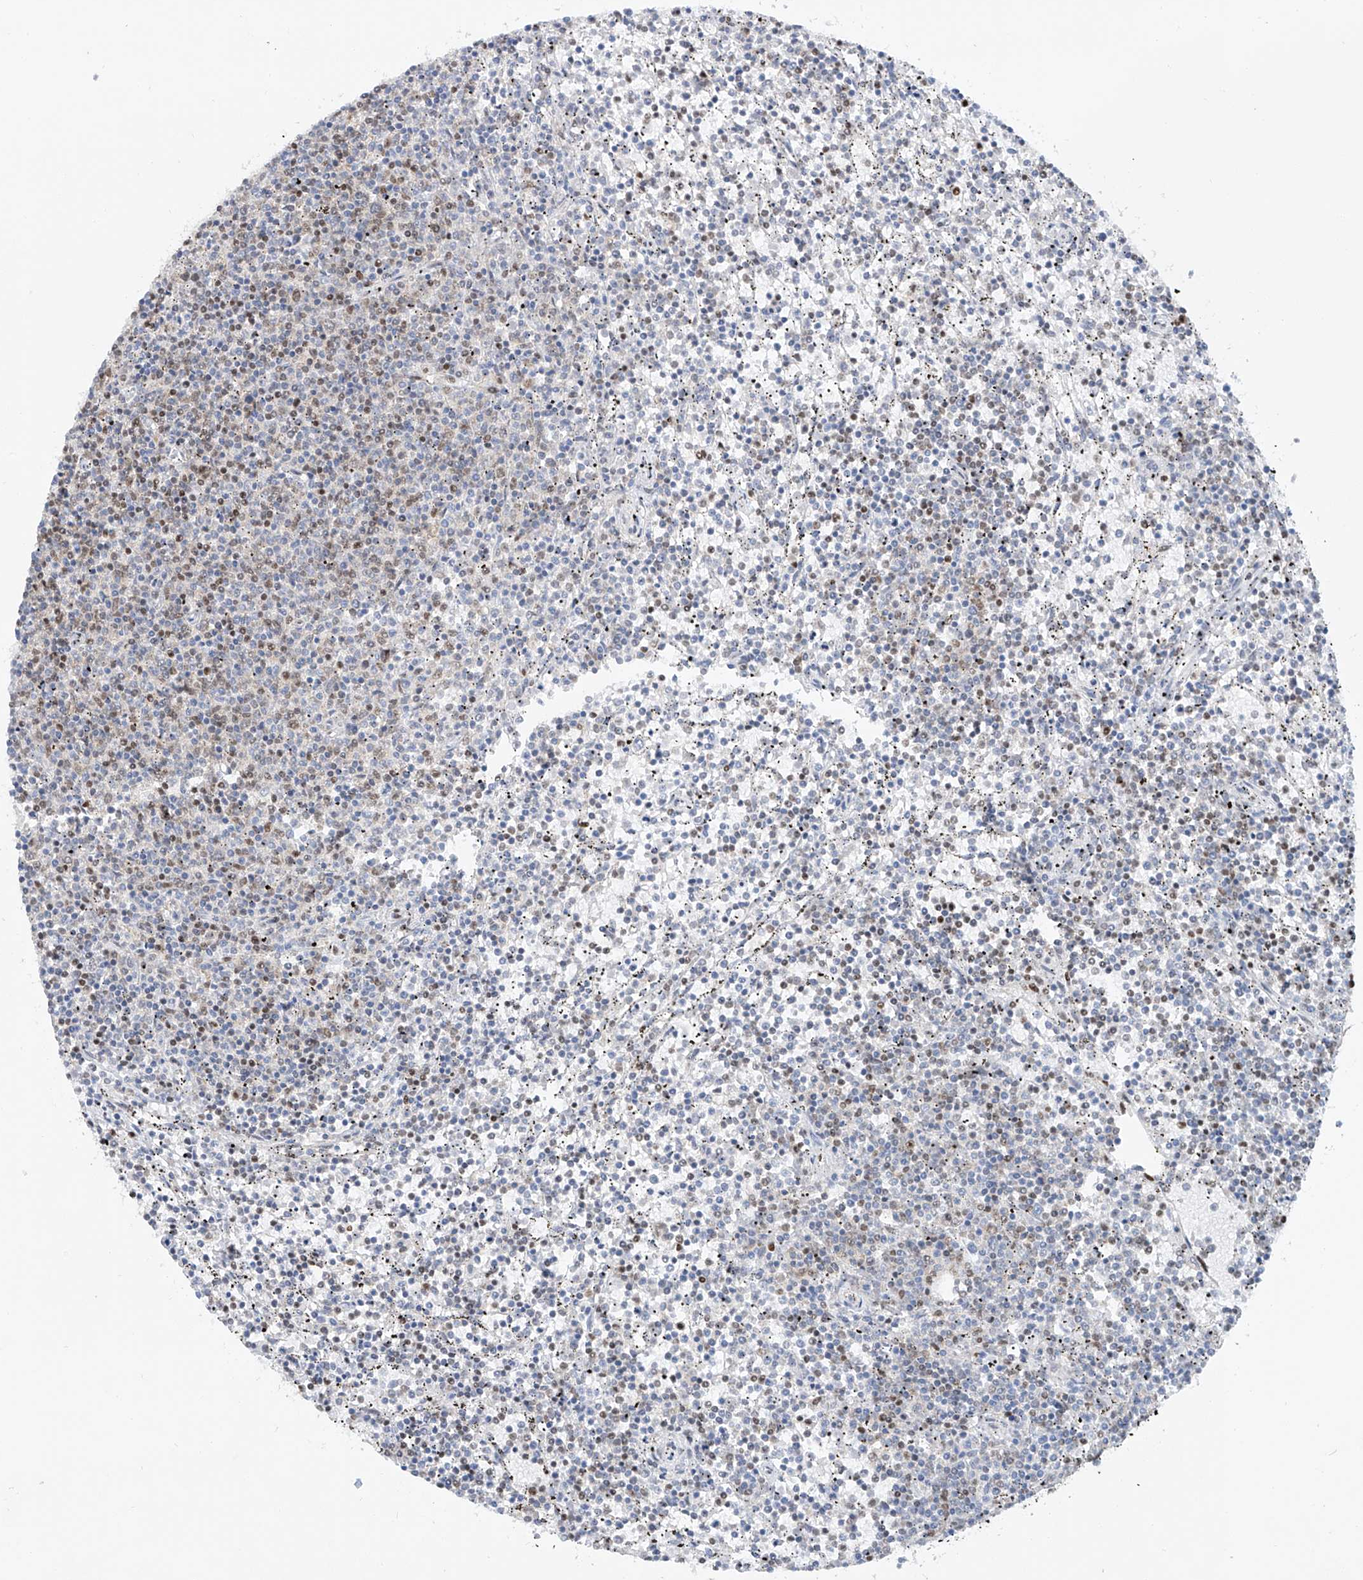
{"staining": {"intensity": "moderate", "quantity": "<25%", "location": "nuclear"}, "tissue": "lymphoma", "cell_type": "Tumor cells", "image_type": "cancer", "snomed": [{"axis": "morphology", "description": "Malignant lymphoma, non-Hodgkin's type, Low grade"}, {"axis": "topography", "description": "Spleen"}], "caption": "Immunohistochemical staining of human lymphoma displays low levels of moderate nuclear protein positivity in about <25% of tumor cells.", "gene": "TAF4", "patient": {"sex": "female", "age": 50}}